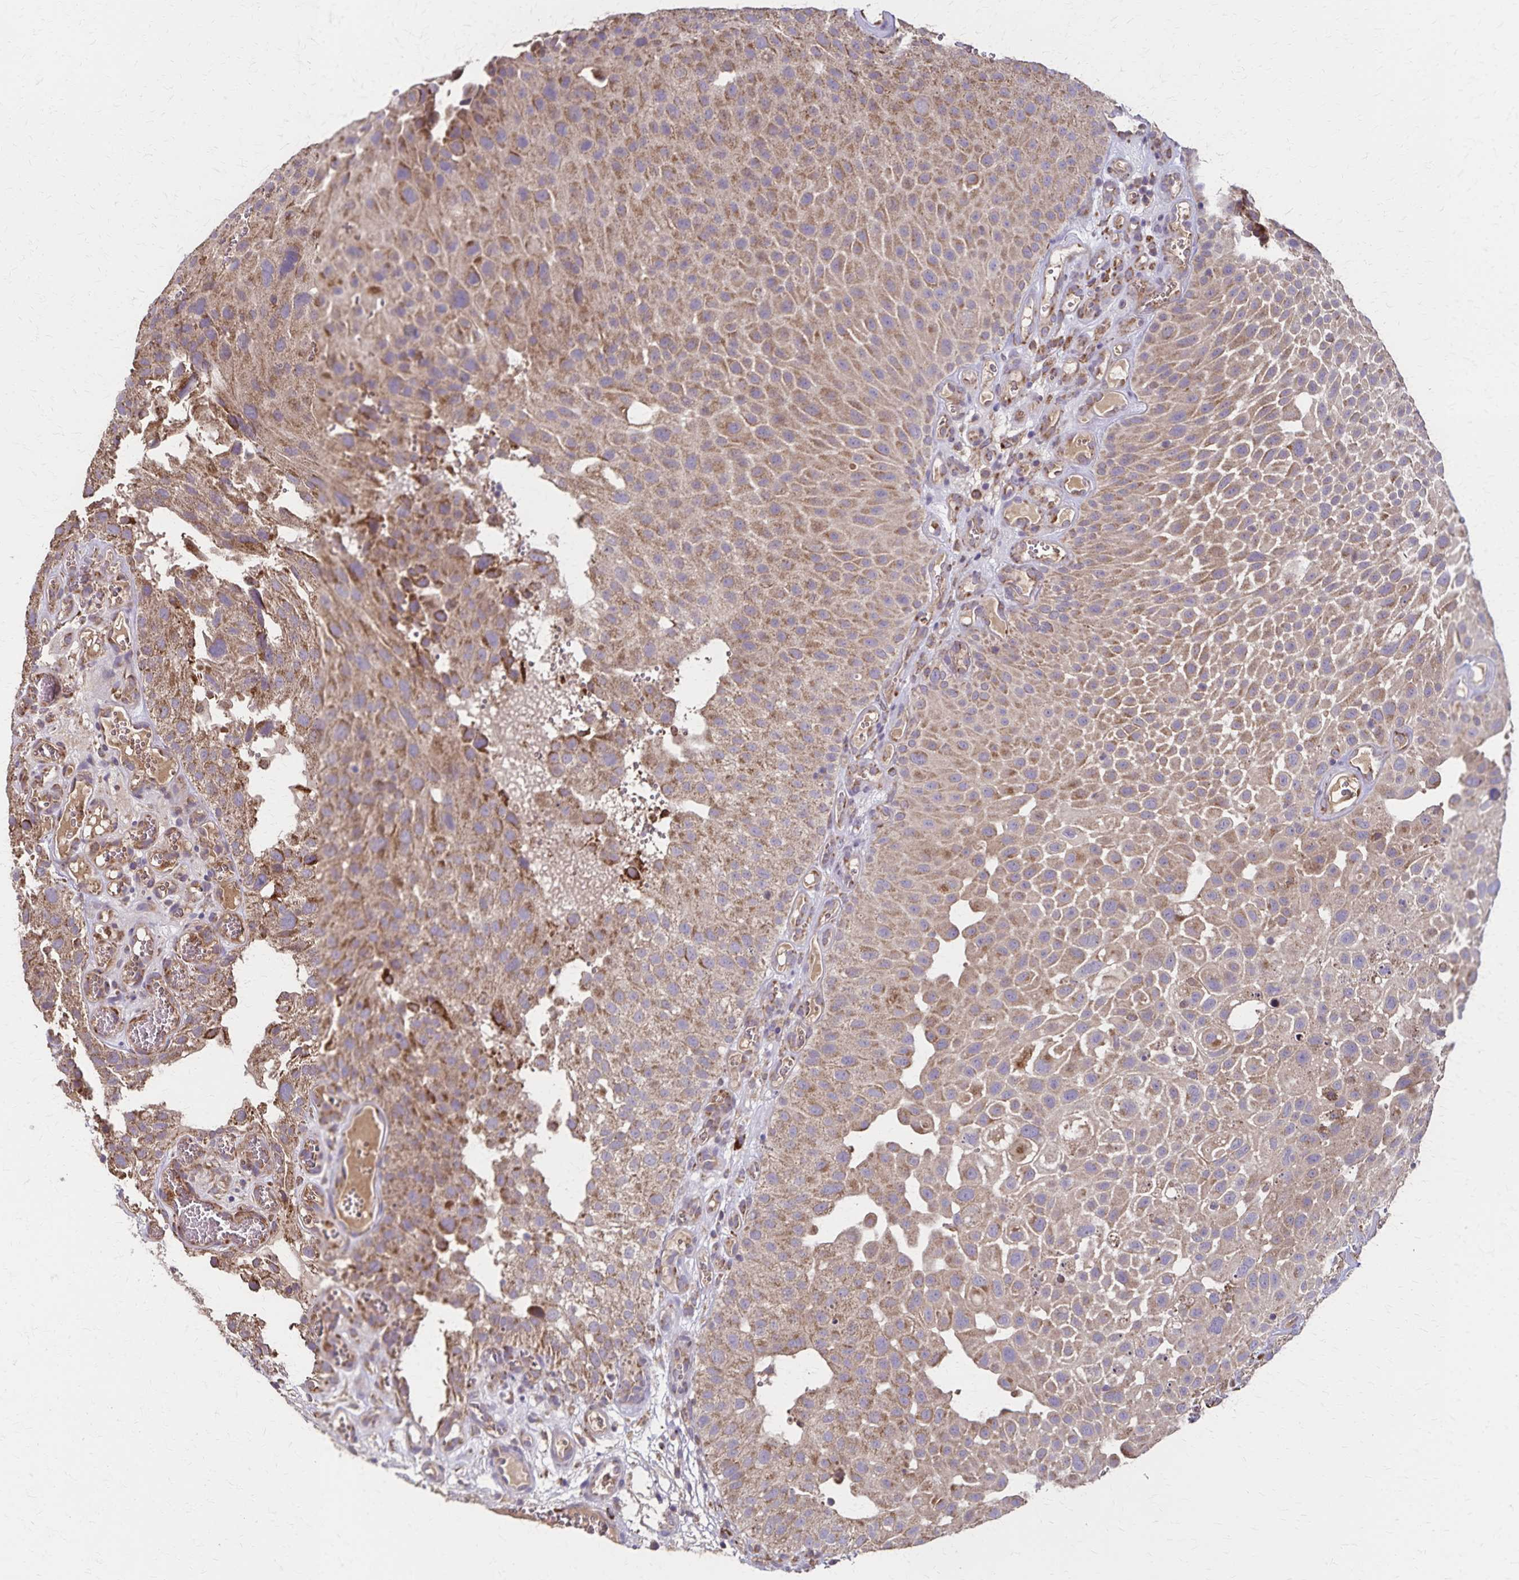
{"staining": {"intensity": "moderate", "quantity": ">75%", "location": "cytoplasmic/membranous"}, "tissue": "urothelial cancer", "cell_type": "Tumor cells", "image_type": "cancer", "snomed": [{"axis": "morphology", "description": "Urothelial carcinoma, Low grade"}, {"axis": "topography", "description": "Urinary bladder"}], "caption": "Protein staining of urothelial cancer tissue exhibits moderate cytoplasmic/membranous expression in about >75% of tumor cells. (Brightfield microscopy of DAB IHC at high magnification).", "gene": "RNF10", "patient": {"sex": "male", "age": 72}}